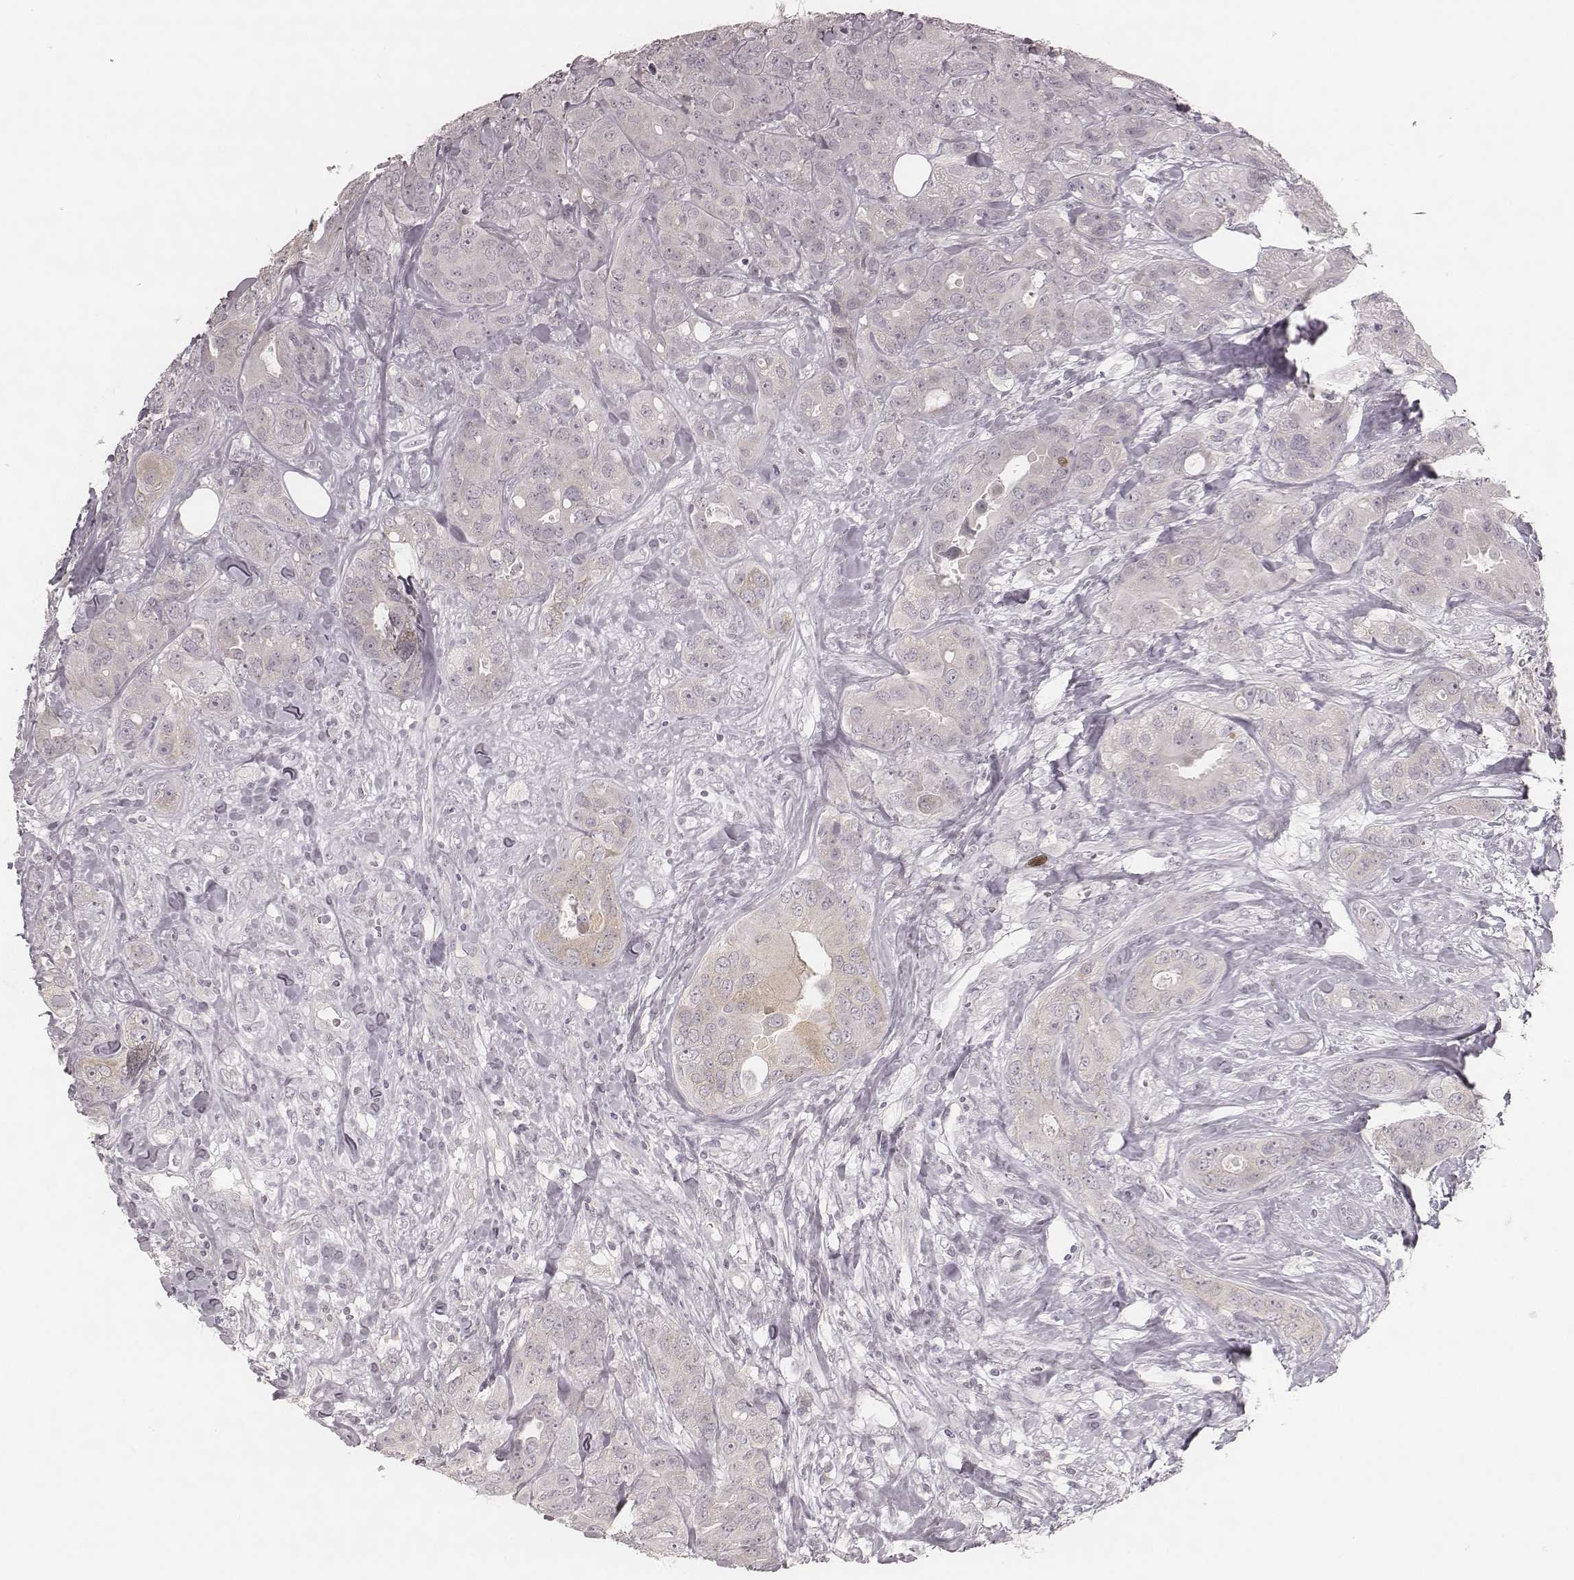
{"staining": {"intensity": "negative", "quantity": "none", "location": "none"}, "tissue": "breast cancer", "cell_type": "Tumor cells", "image_type": "cancer", "snomed": [{"axis": "morphology", "description": "Duct carcinoma"}, {"axis": "topography", "description": "Breast"}], "caption": "IHC photomicrograph of human breast cancer stained for a protein (brown), which reveals no expression in tumor cells.", "gene": "ACACB", "patient": {"sex": "female", "age": 43}}